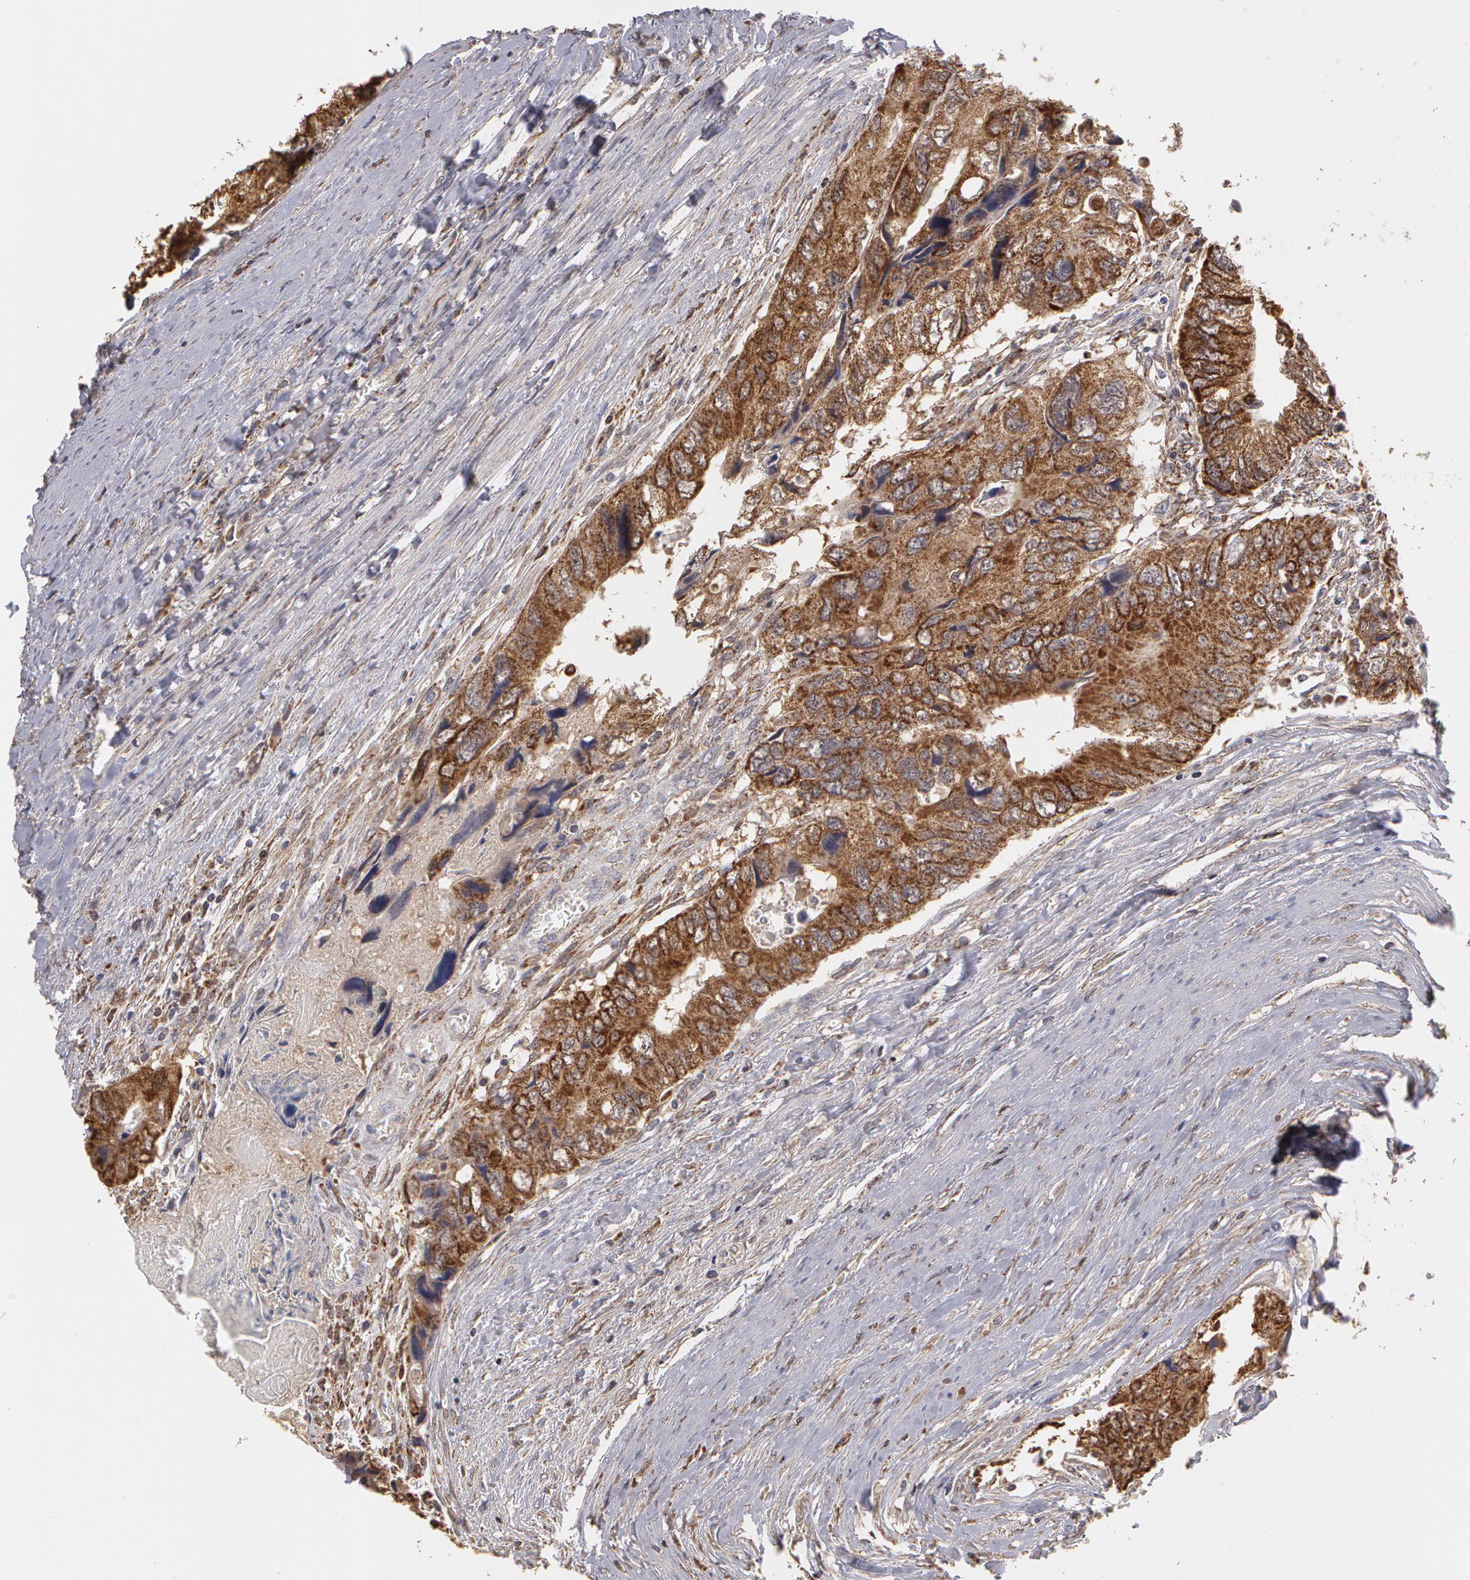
{"staining": {"intensity": "strong", "quantity": ">75%", "location": "cytoplasmic/membranous"}, "tissue": "colorectal cancer", "cell_type": "Tumor cells", "image_type": "cancer", "snomed": [{"axis": "morphology", "description": "Adenocarcinoma, NOS"}, {"axis": "topography", "description": "Rectum"}], "caption": "Colorectal cancer stained with immunohistochemistry (IHC) reveals strong cytoplasmic/membranous expression in about >75% of tumor cells.", "gene": "MPST", "patient": {"sex": "female", "age": 82}}